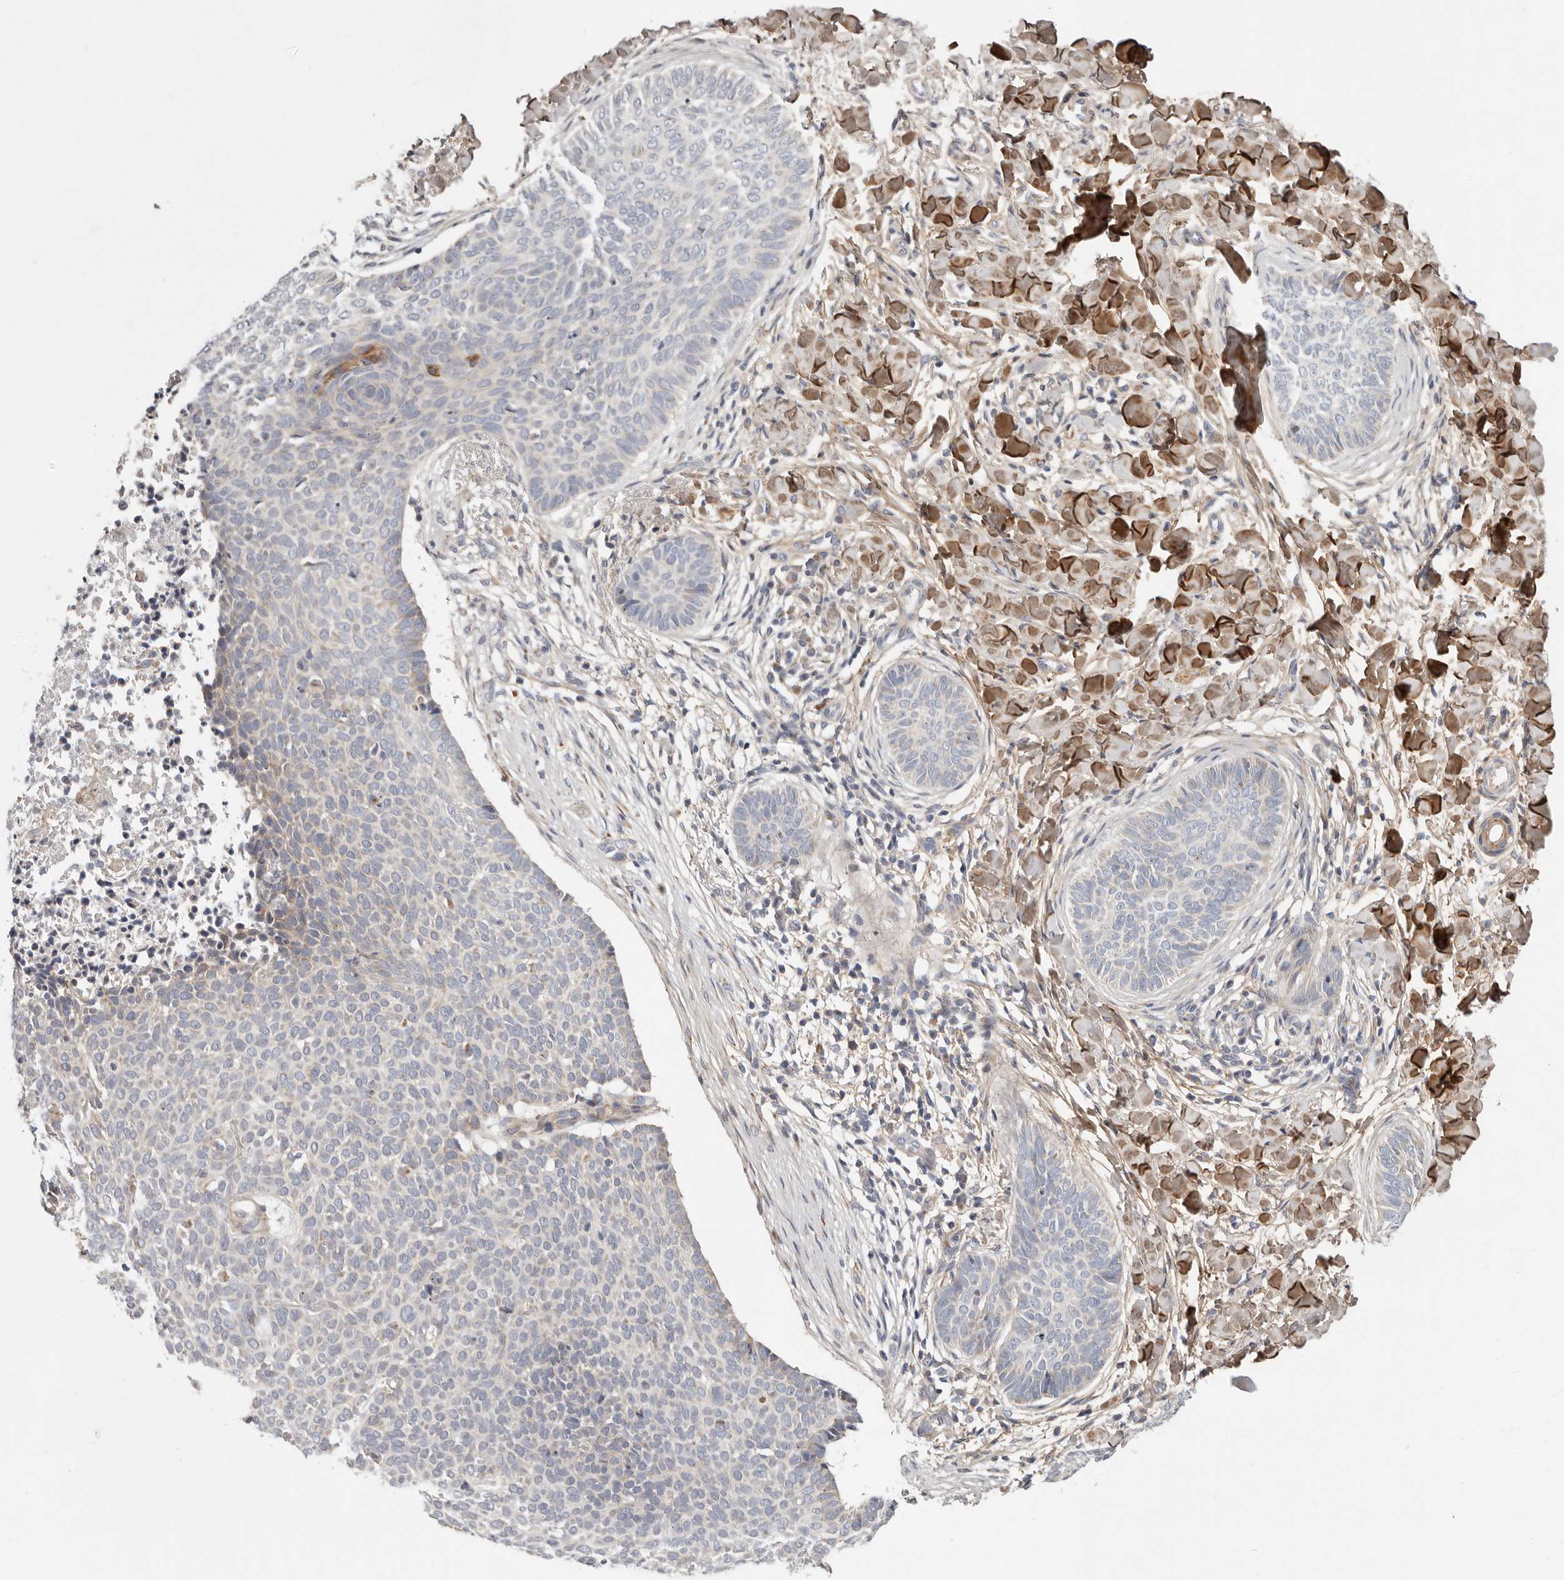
{"staining": {"intensity": "negative", "quantity": "none", "location": "none"}, "tissue": "skin cancer", "cell_type": "Tumor cells", "image_type": "cancer", "snomed": [{"axis": "morphology", "description": "Normal tissue, NOS"}, {"axis": "morphology", "description": "Basal cell carcinoma"}, {"axis": "topography", "description": "Skin"}], "caption": "A histopathology image of human basal cell carcinoma (skin) is negative for staining in tumor cells.", "gene": "MRPS10", "patient": {"sex": "male", "age": 50}}